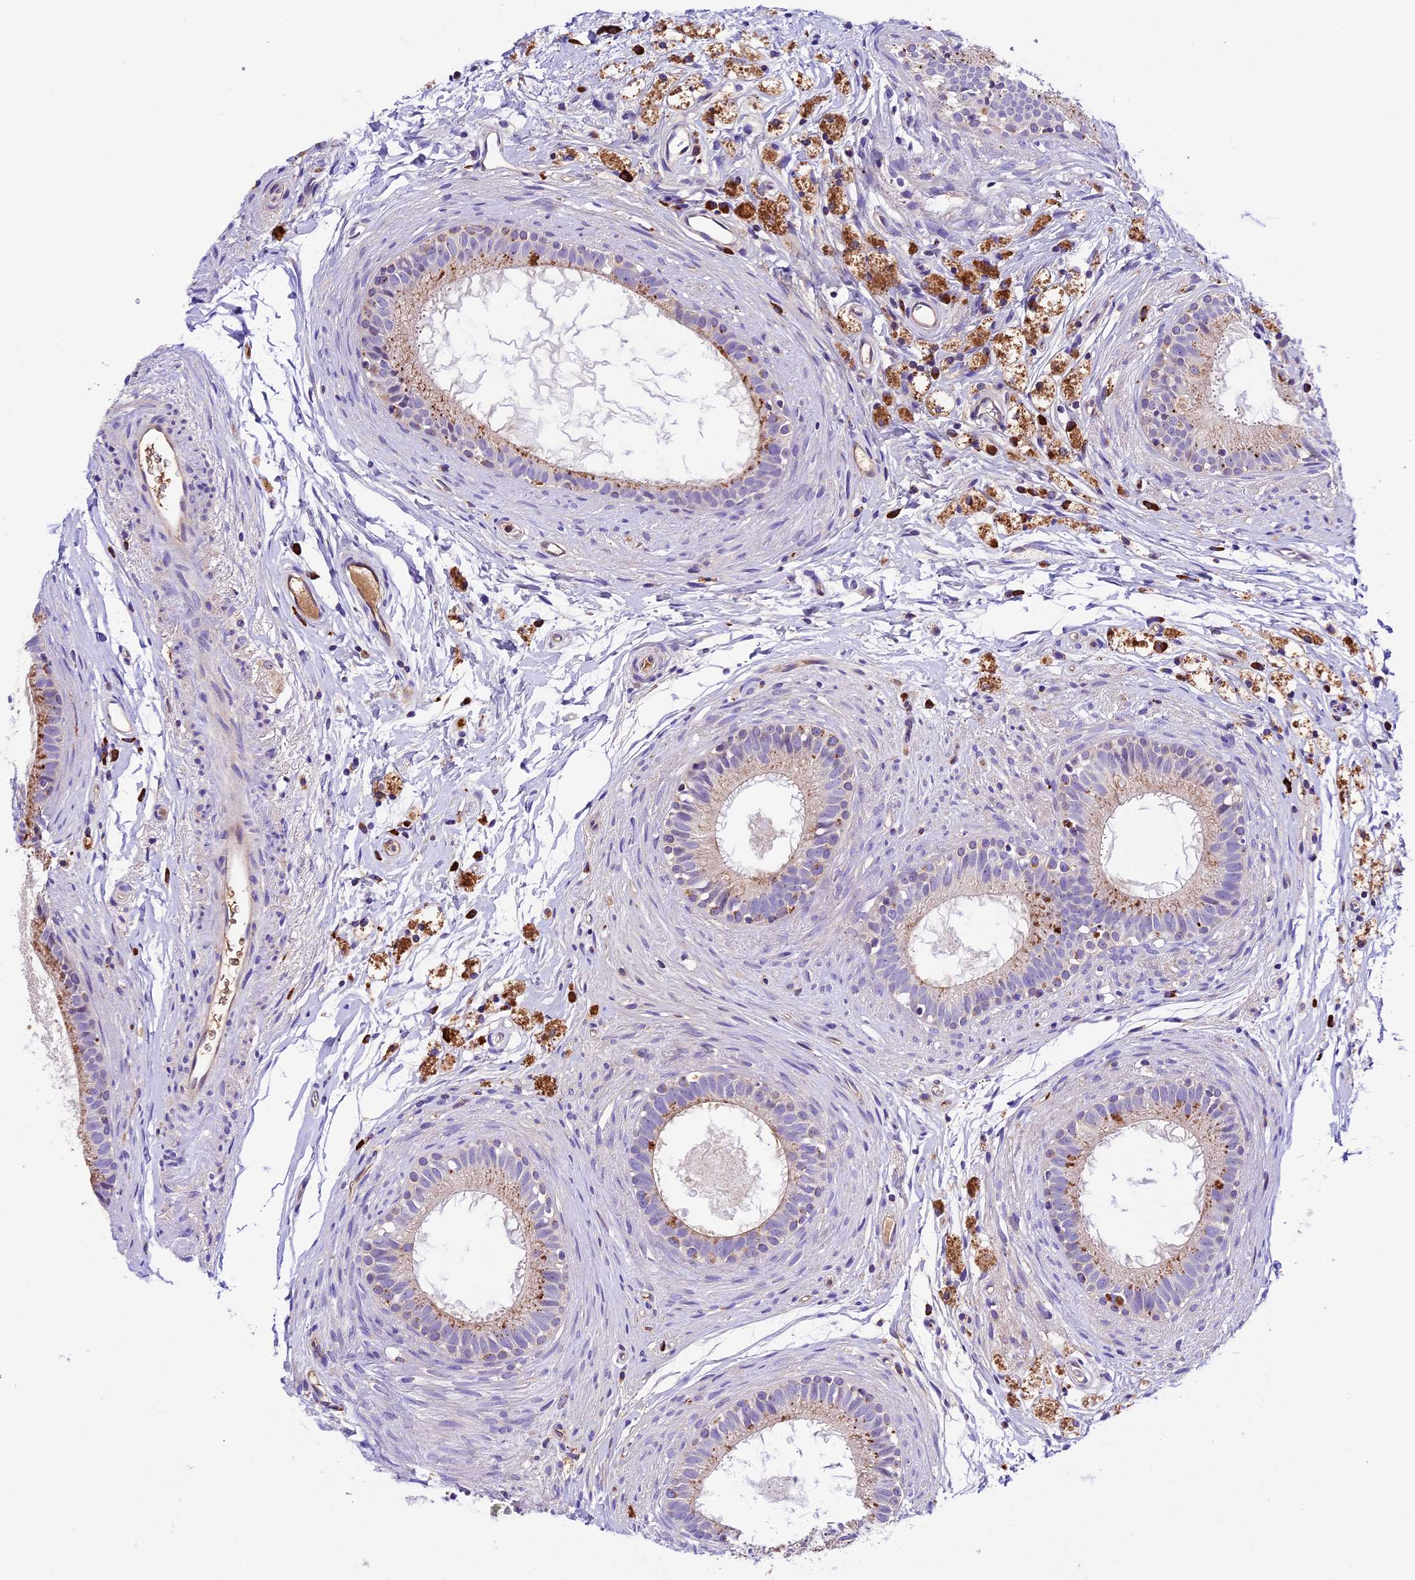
{"staining": {"intensity": "strong", "quantity": "25%-75%", "location": "cytoplasmic/membranous"}, "tissue": "epididymis", "cell_type": "Glandular cells", "image_type": "normal", "snomed": [{"axis": "morphology", "description": "Normal tissue, NOS"}, {"axis": "topography", "description": "Epididymis"}], "caption": "DAB (3,3'-diaminobenzidine) immunohistochemical staining of benign human epididymis displays strong cytoplasmic/membranous protein staining in about 25%-75% of glandular cells. The staining was performed using DAB (3,3'-diaminobenzidine) to visualize the protein expression in brown, while the nuclei were stained in blue with hematoxylin (Magnification: 20x).", "gene": "METTL22", "patient": {"sex": "male", "age": 80}}